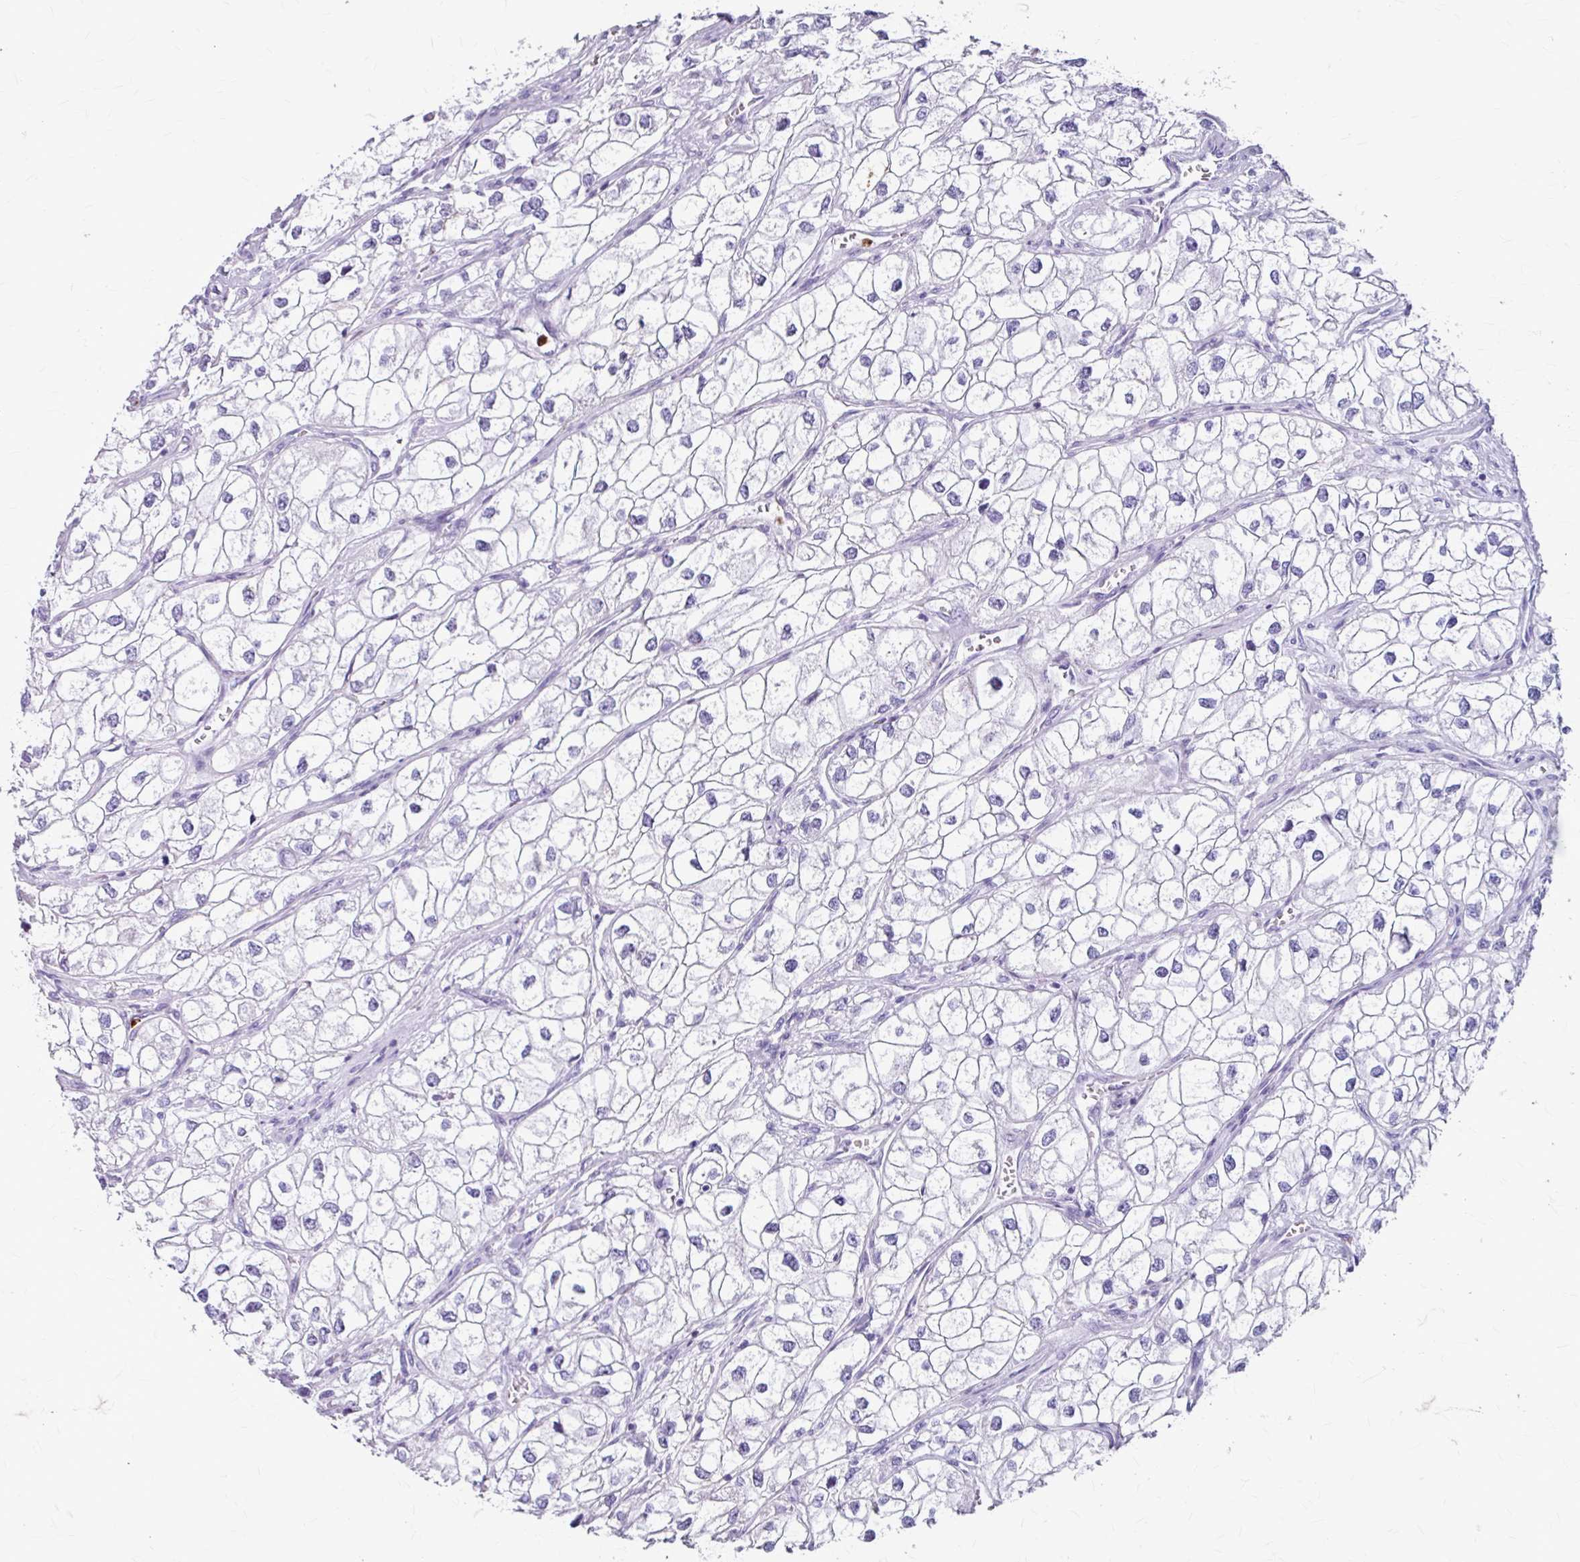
{"staining": {"intensity": "negative", "quantity": "none", "location": "none"}, "tissue": "renal cancer", "cell_type": "Tumor cells", "image_type": "cancer", "snomed": [{"axis": "morphology", "description": "Adenocarcinoma, NOS"}, {"axis": "topography", "description": "Kidney"}], "caption": "High magnification brightfield microscopy of renal cancer stained with DAB (brown) and counterstained with hematoxylin (blue): tumor cells show no significant staining.", "gene": "ANKRD1", "patient": {"sex": "male", "age": 59}}